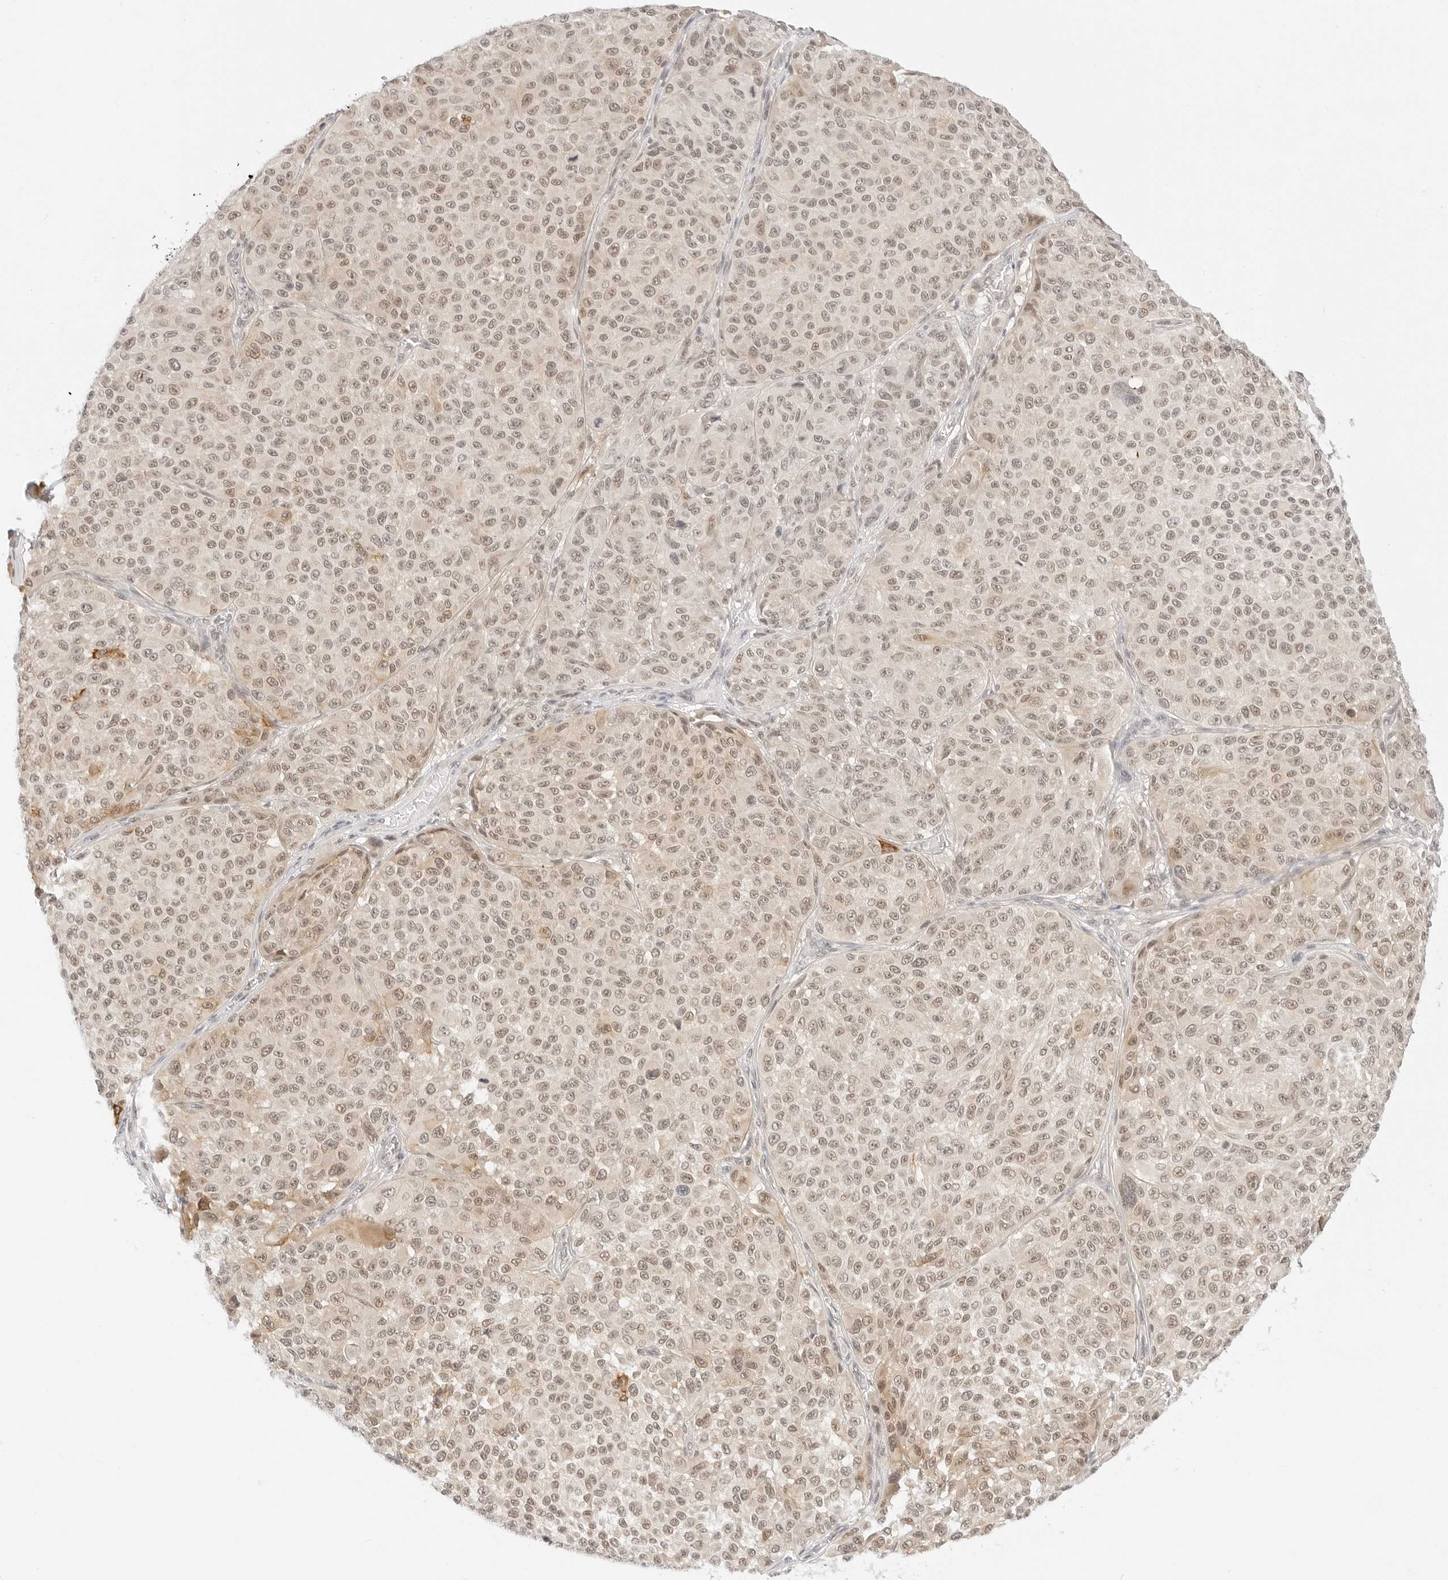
{"staining": {"intensity": "weak", "quantity": ">75%", "location": "nuclear"}, "tissue": "melanoma", "cell_type": "Tumor cells", "image_type": "cancer", "snomed": [{"axis": "morphology", "description": "Malignant melanoma, NOS"}, {"axis": "topography", "description": "Skin"}], "caption": "Melanoma tissue shows weak nuclear positivity in about >75% of tumor cells", "gene": "POLR3C", "patient": {"sex": "male", "age": 83}}